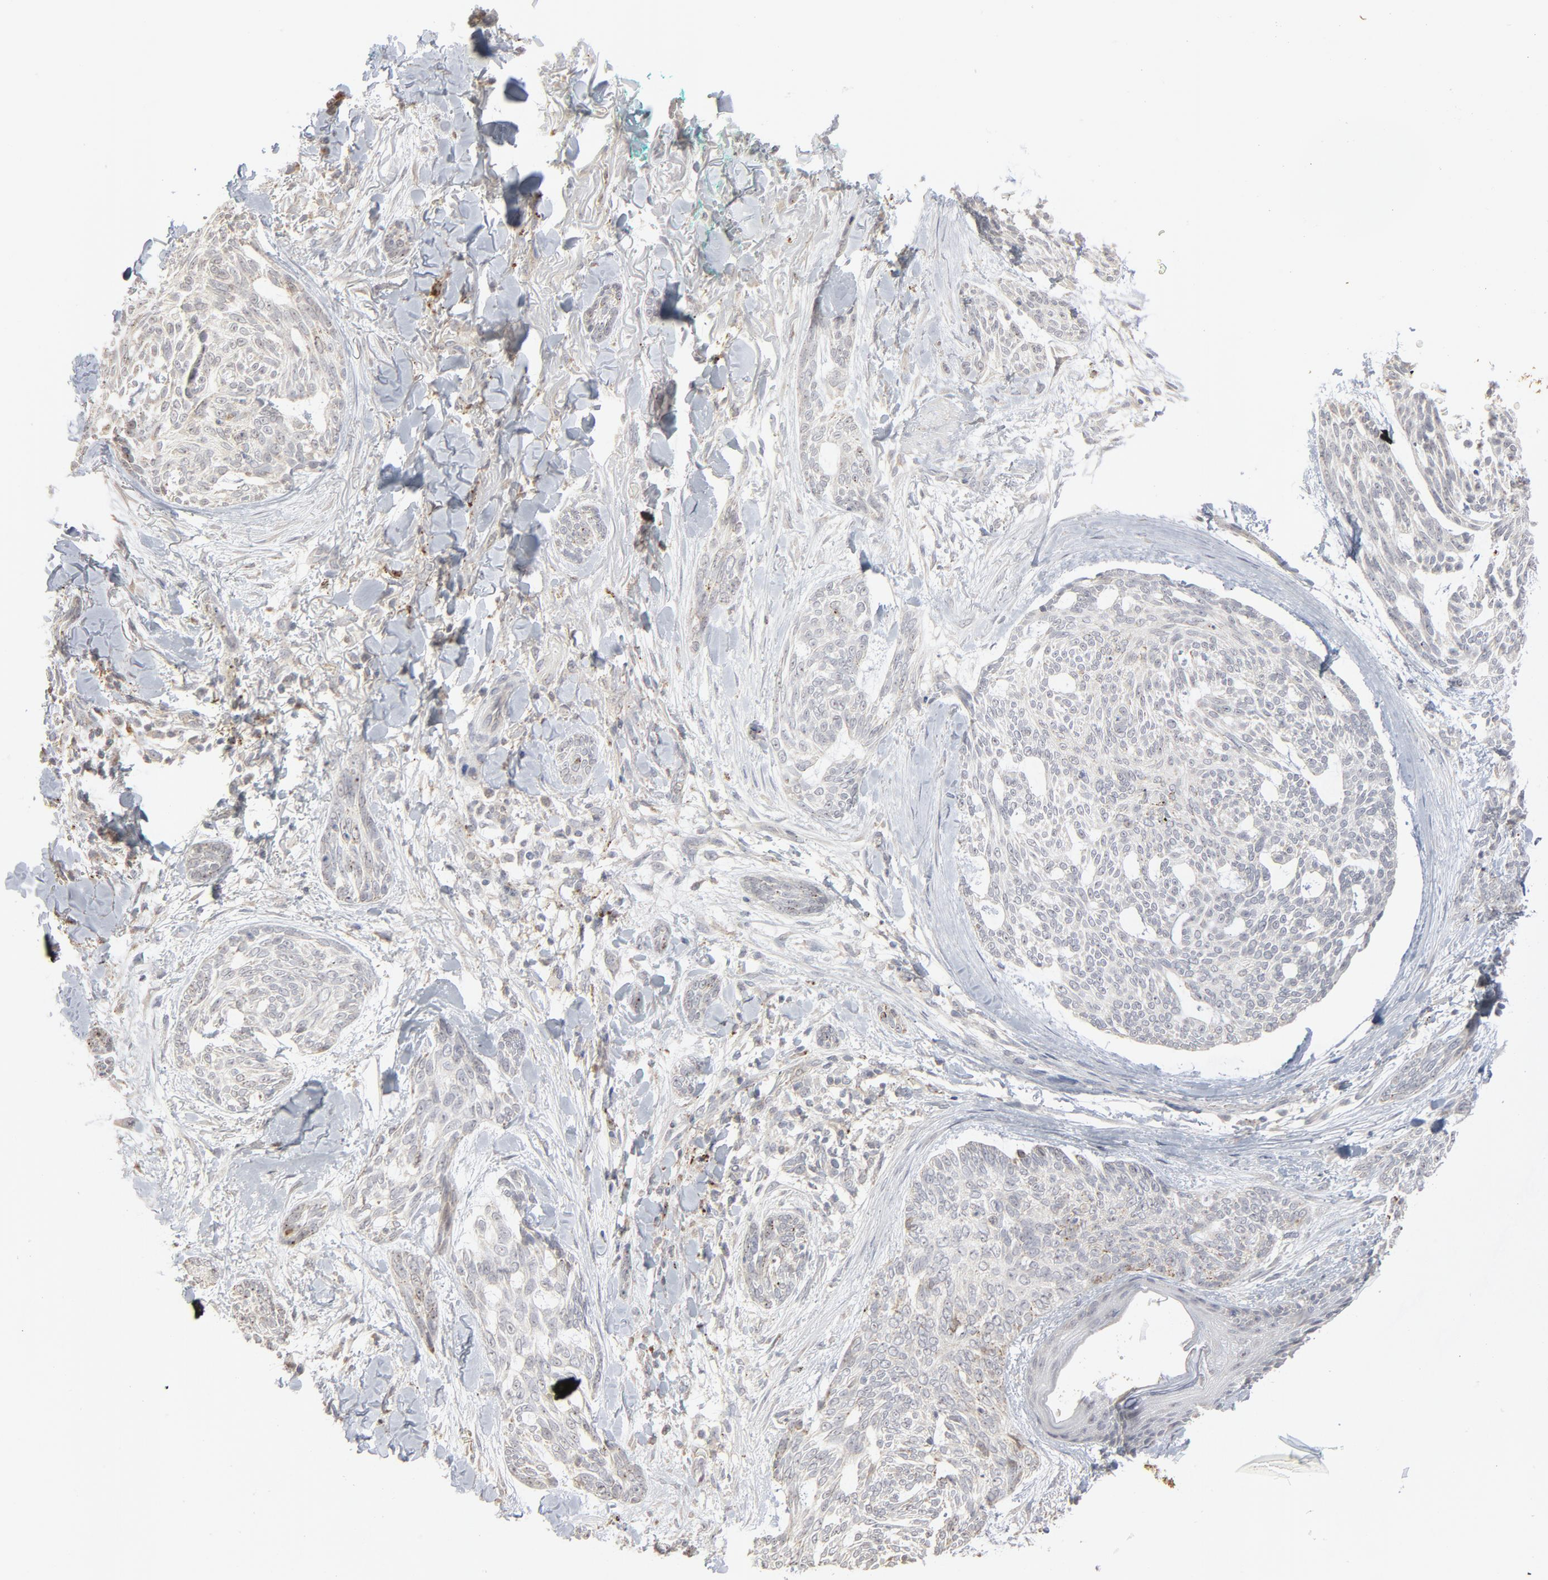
{"staining": {"intensity": "negative", "quantity": "none", "location": "none"}, "tissue": "skin cancer", "cell_type": "Tumor cells", "image_type": "cancer", "snomed": [{"axis": "morphology", "description": "Normal tissue, NOS"}, {"axis": "morphology", "description": "Basal cell carcinoma"}, {"axis": "topography", "description": "Skin"}], "caption": "Immunohistochemistry micrograph of neoplastic tissue: human basal cell carcinoma (skin) stained with DAB exhibits no significant protein positivity in tumor cells.", "gene": "POMT2", "patient": {"sex": "female", "age": 71}}